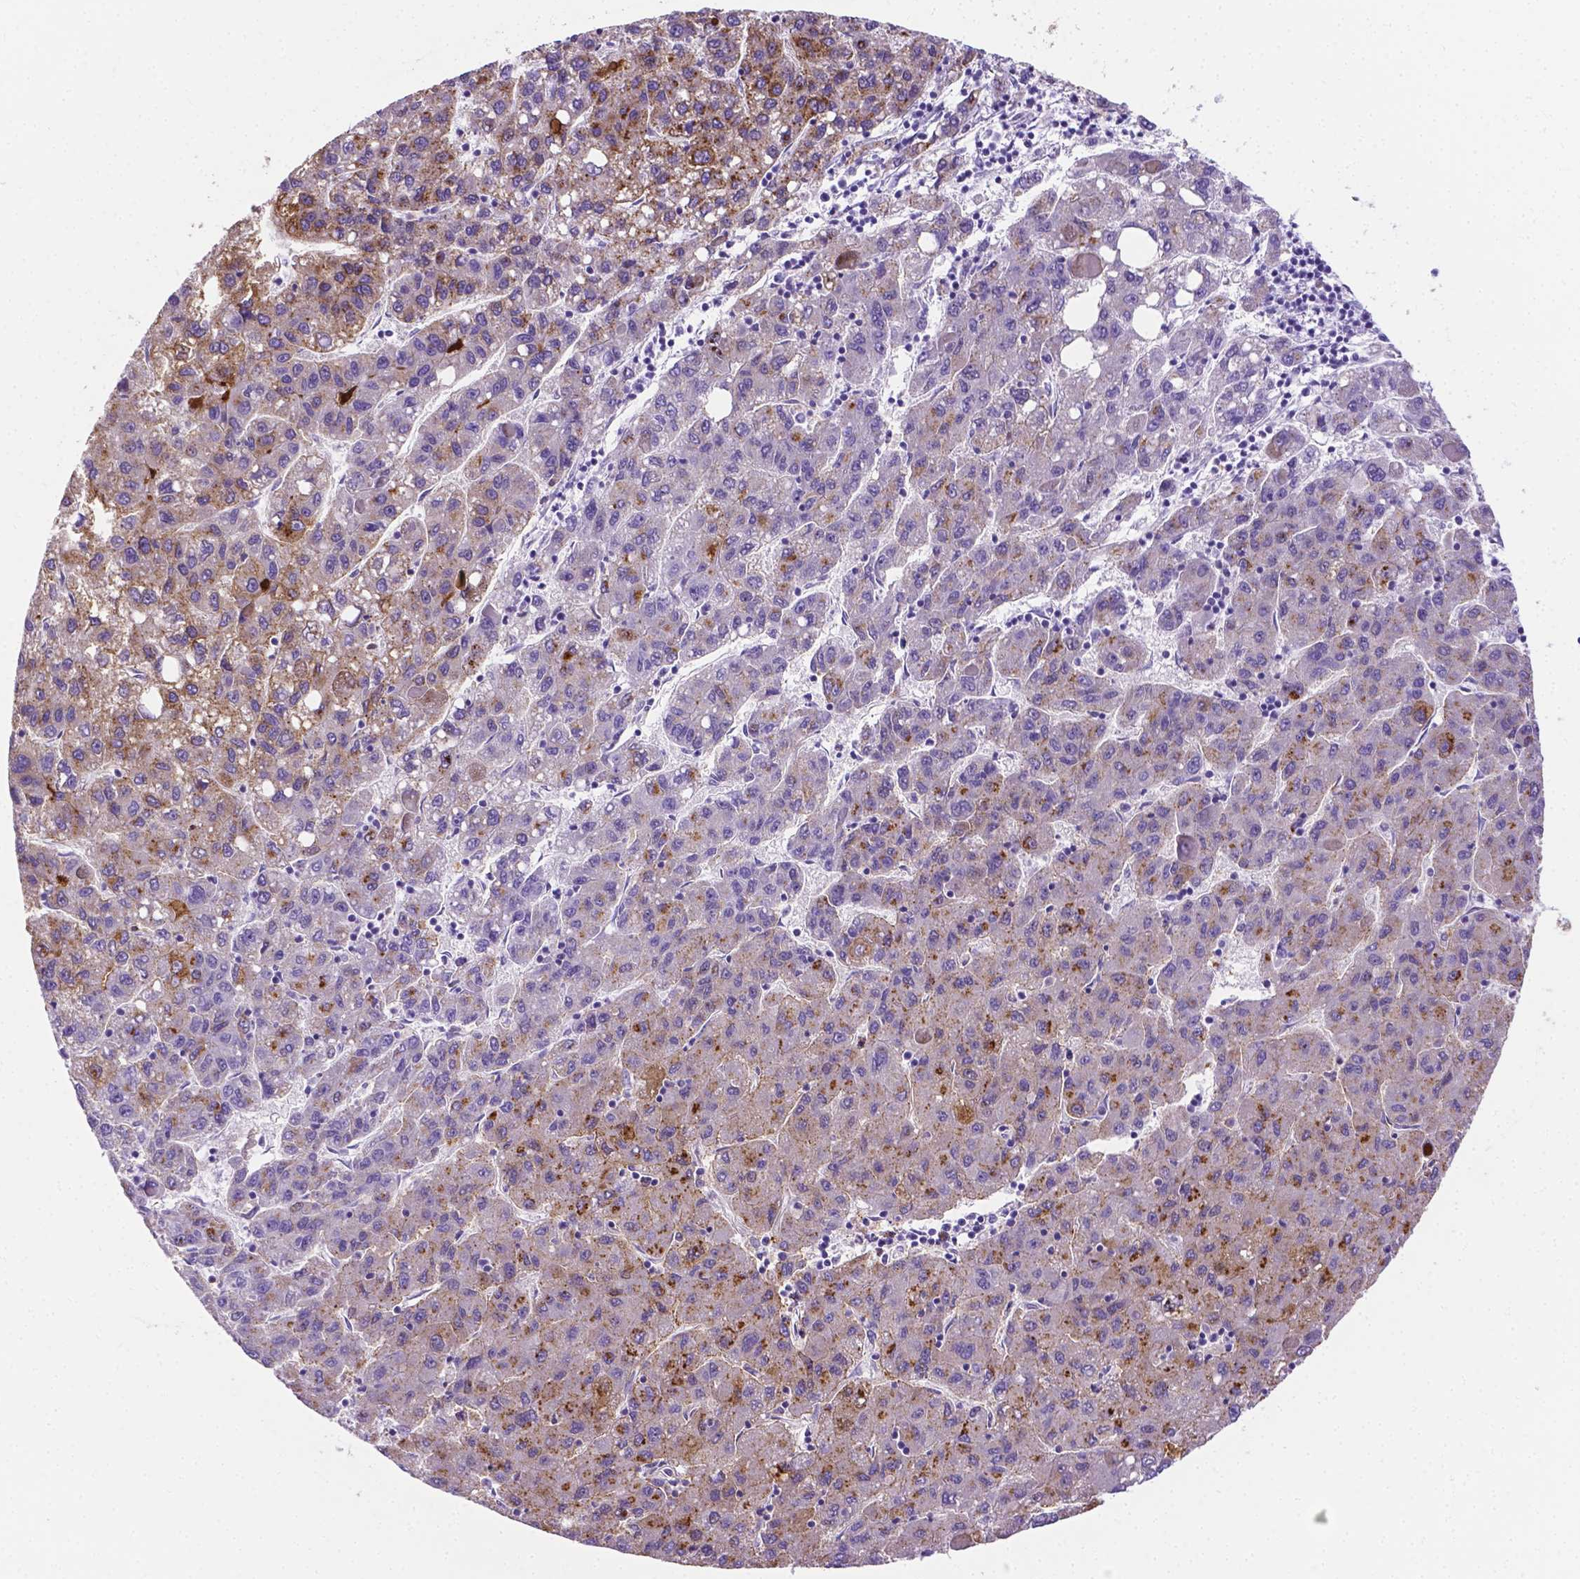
{"staining": {"intensity": "moderate", "quantity": "<25%", "location": "cytoplasmic/membranous"}, "tissue": "liver cancer", "cell_type": "Tumor cells", "image_type": "cancer", "snomed": [{"axis": "morphology", "description": "Carcinoma, Hepatocellular, NOS"}, {"axis": "topography", "description": "Liver"}], "caption": "Brown immunohistochemical staining in human hepatocellular carcinoma (liver) demonstrates moderate cytoplasmic/membranous expression in approximately <25% of tumor cells. (DAB (3,3'-diaminobenzidine) IHC, brown staining for protein, blue staining for nuclei).", "gene": "APOE", "patient": {"sex": "female", "age": 82}}